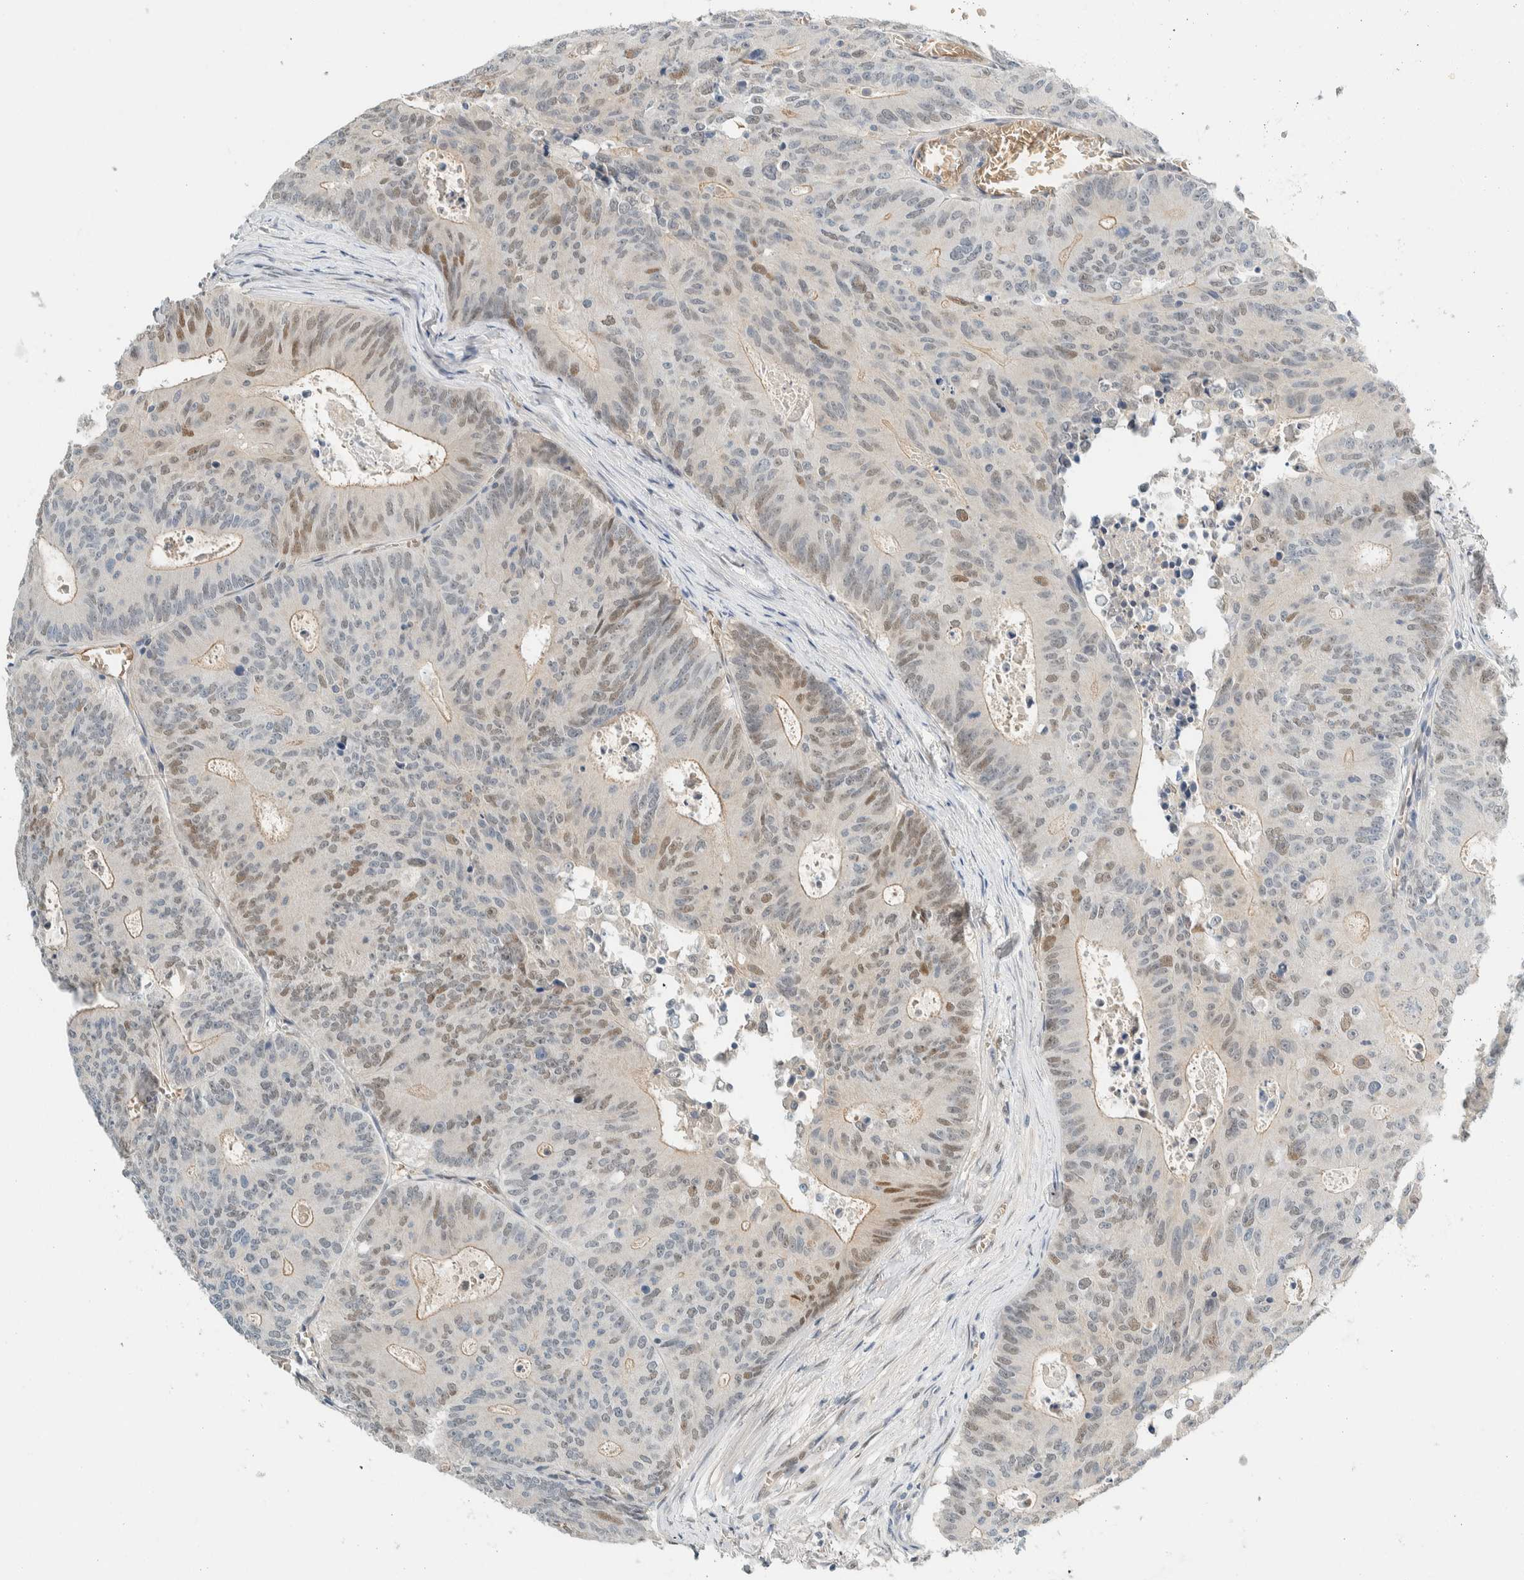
{"staining": {"intensity": "moderate", "quantity": "25%-75%", "location": "nuclear"}, "tissue": "colorectal cancer", "cell_type": "Tumor cells", "image_type": "cancer", "snomed": [{"axis": "morphology", "description": "Adenocarcinoma, NOS"}, {"axis": "topography", "description": "Colon"}], "caption": "A high-resolution micrograph shows immunohistochemistry staining of colorectal adenocarcinoma, which demonstrates moderate nuclear positivity in about 25%-75% of tumor cells.", "gene": "TSTD2", "patient": {"sex": "male", "age": 87}}